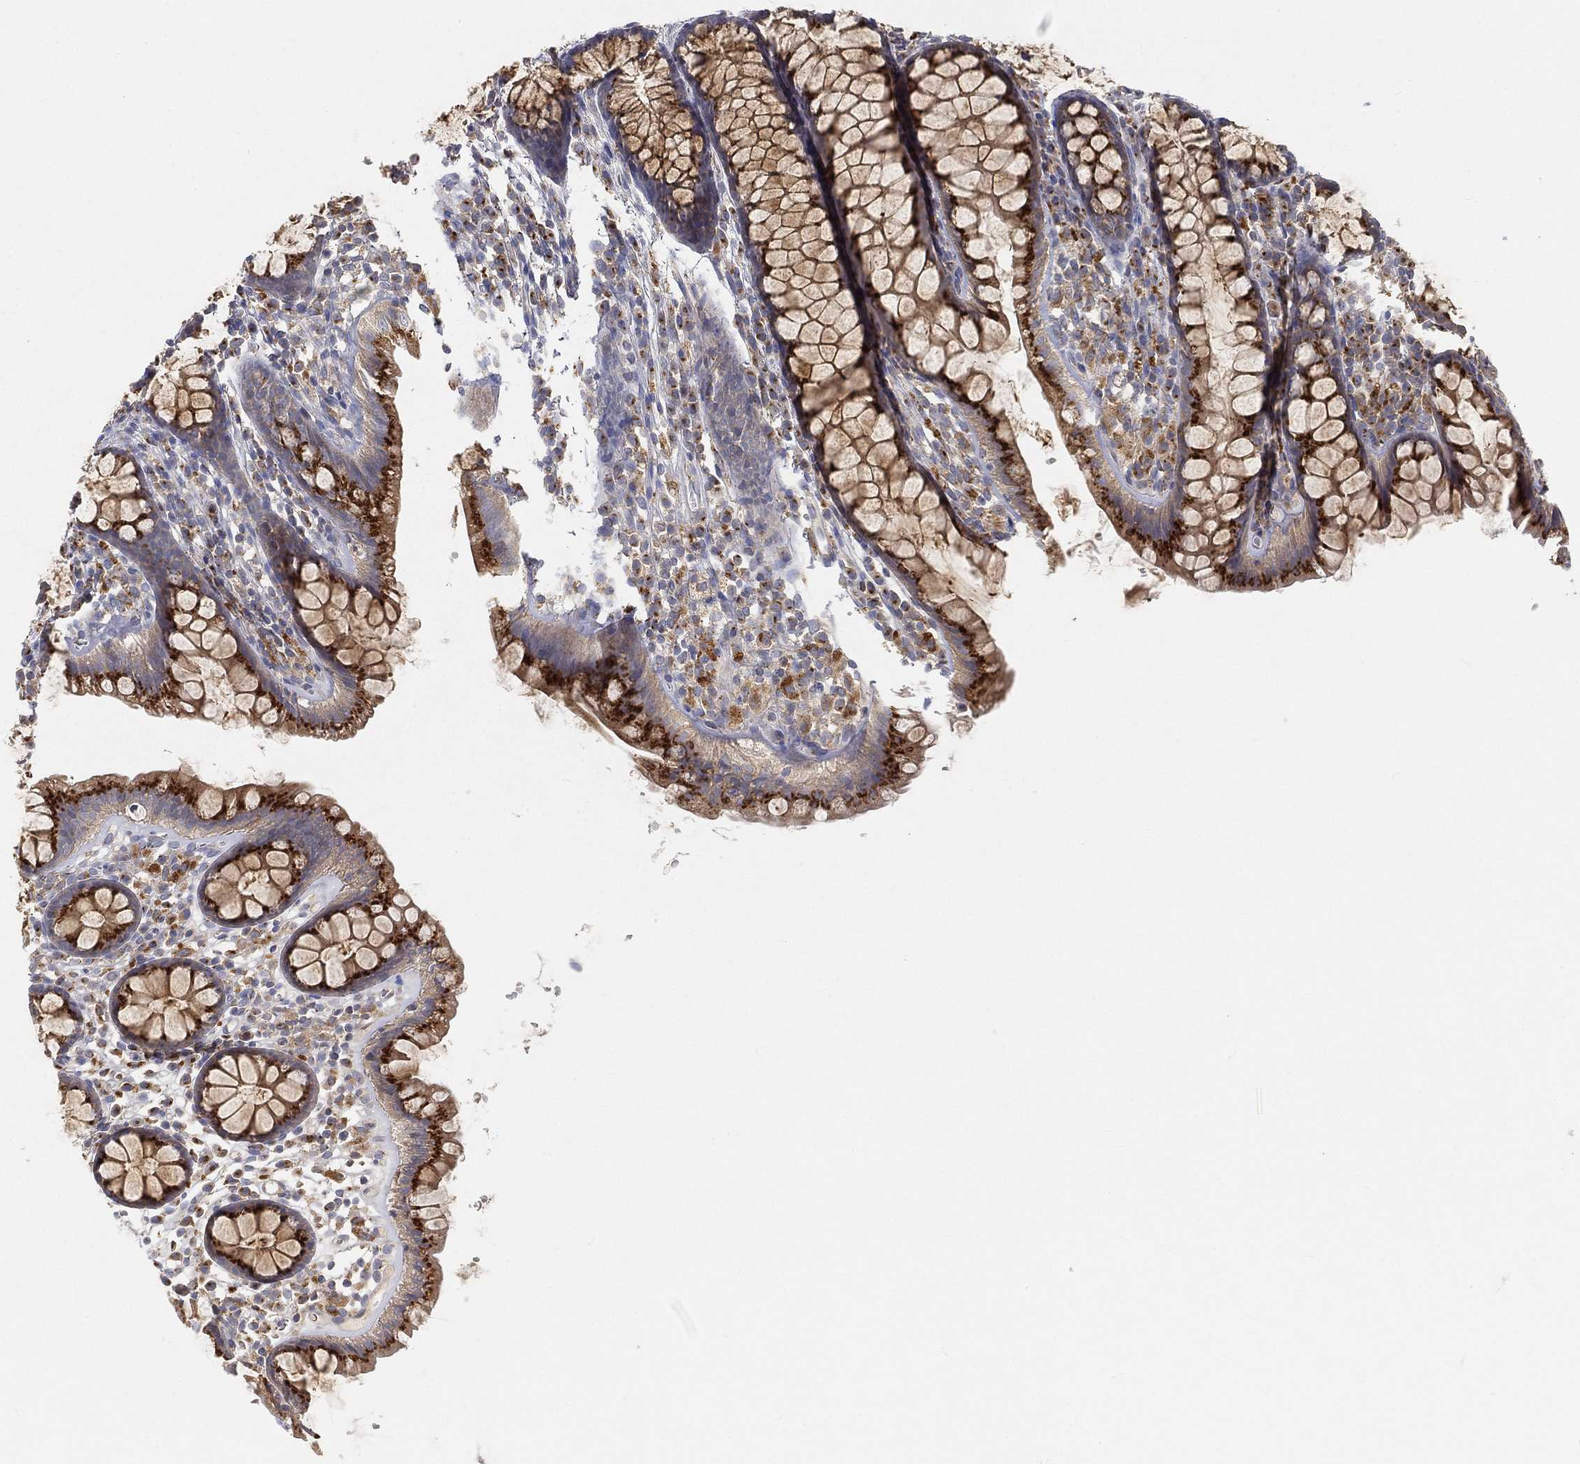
{"staining": {"intensity": "negative", "quantity": "none", "location": "none"}, "tissue": "colon", "cell_type": "Endothelial cells", "image_type": "normal", "snomed": [{"axis": "morphology", "description": "Normal tissue, NOS"}, {"axis": "topography", "description": "Colon"}], "caption": "DAB immunohistochemical staining of normal human colon displays no significant staining in endothelial cells.", "gene": "CTSL", "patient": {"sex": "male", "age": 76}}